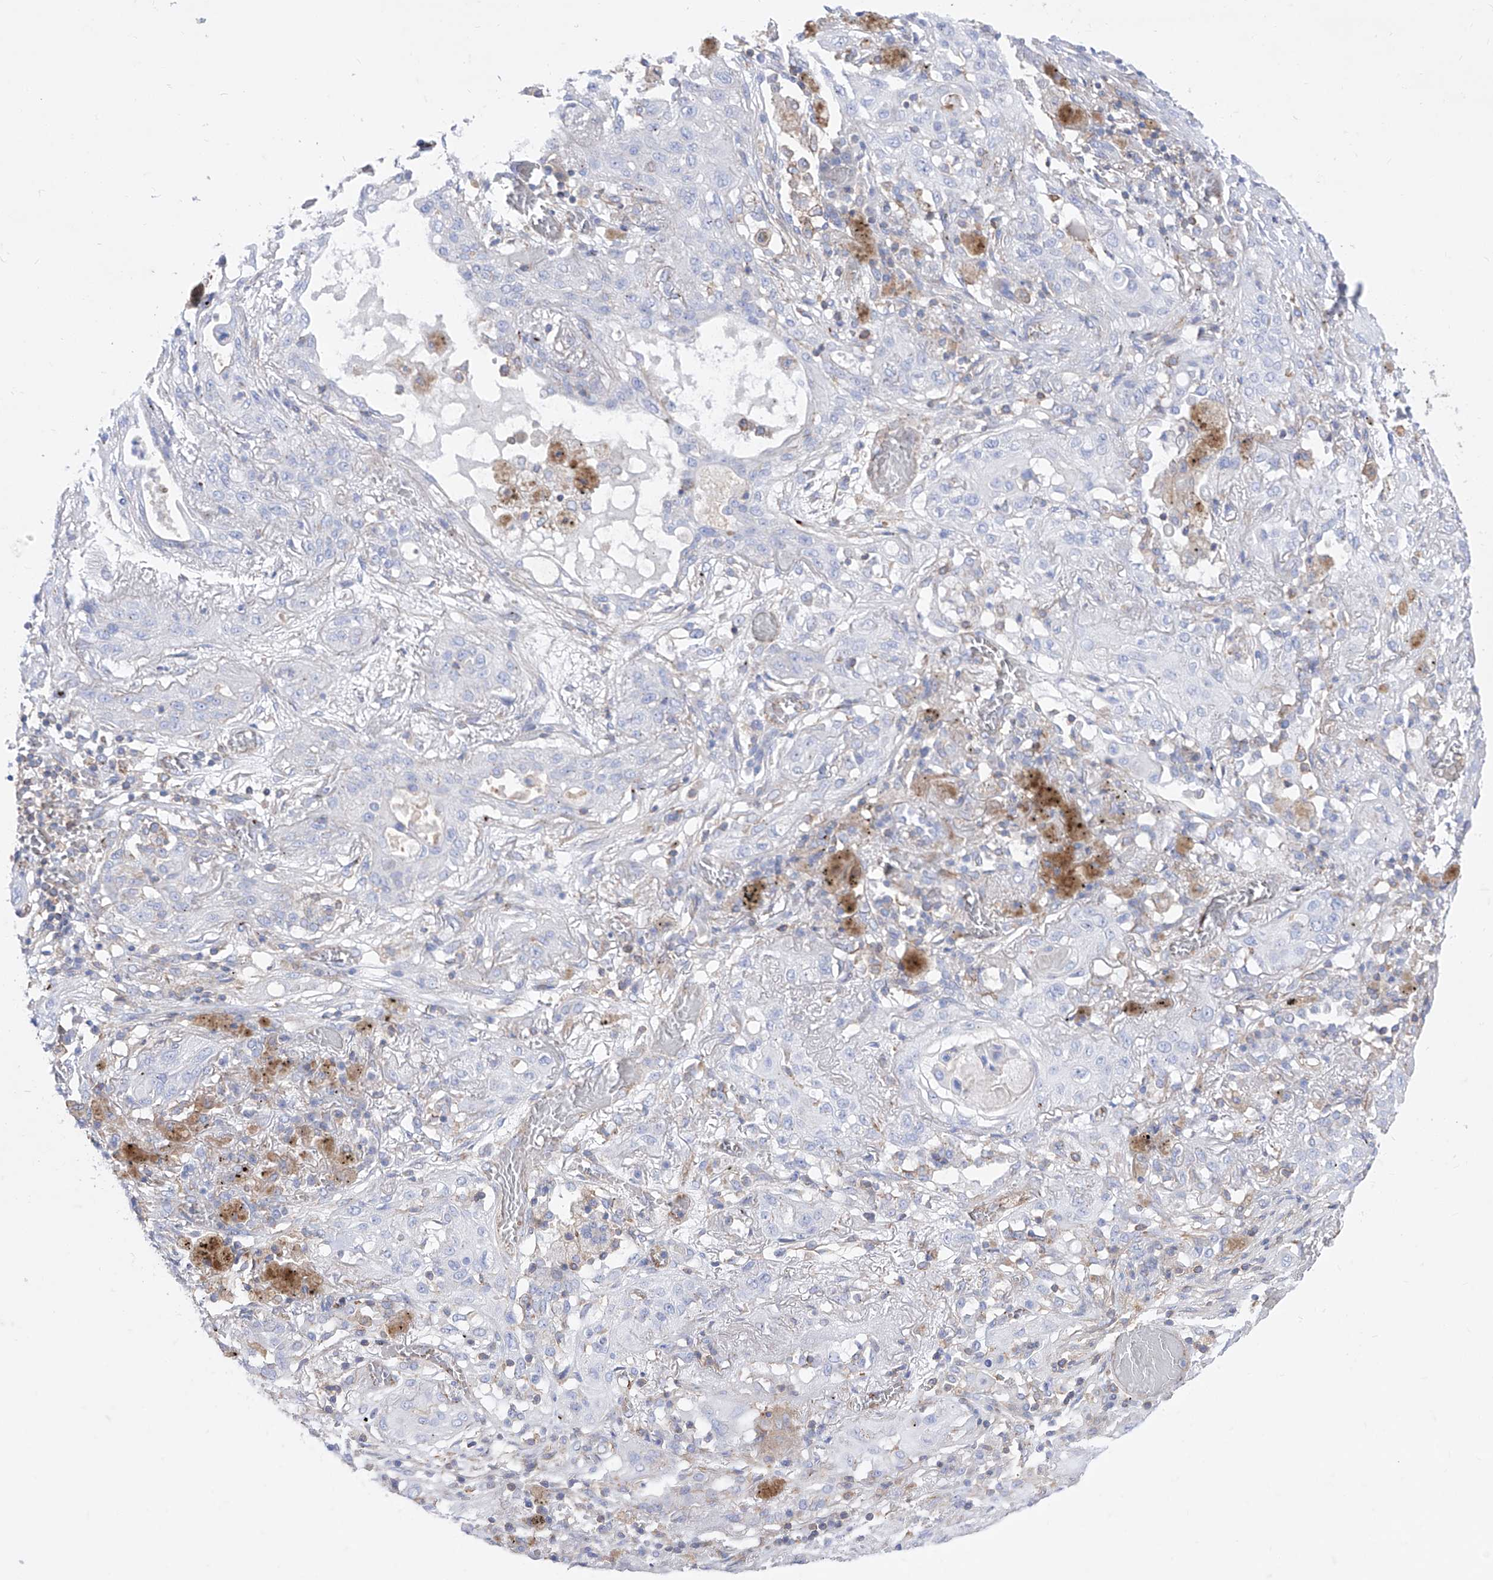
{"staining": {"intensity": "negative", "quantity": "none", "location": "none"}, "tissue": "lung cancer", "cell_type": "Tumor cells", "image_type": "cancer", "snomed": [{"axis": "morphology", "description": "Squamous cell carcinoma, NOS"}, {"axis": "topography", "description": "Lung"}], "caption": "Immunohistochemistry (IHC) of lung cancer (squamous cell carcinoma) exhibits no staining in tumor cells.", "gene": "C1orf74", "patient": {"sex": "female", "age": 47}}